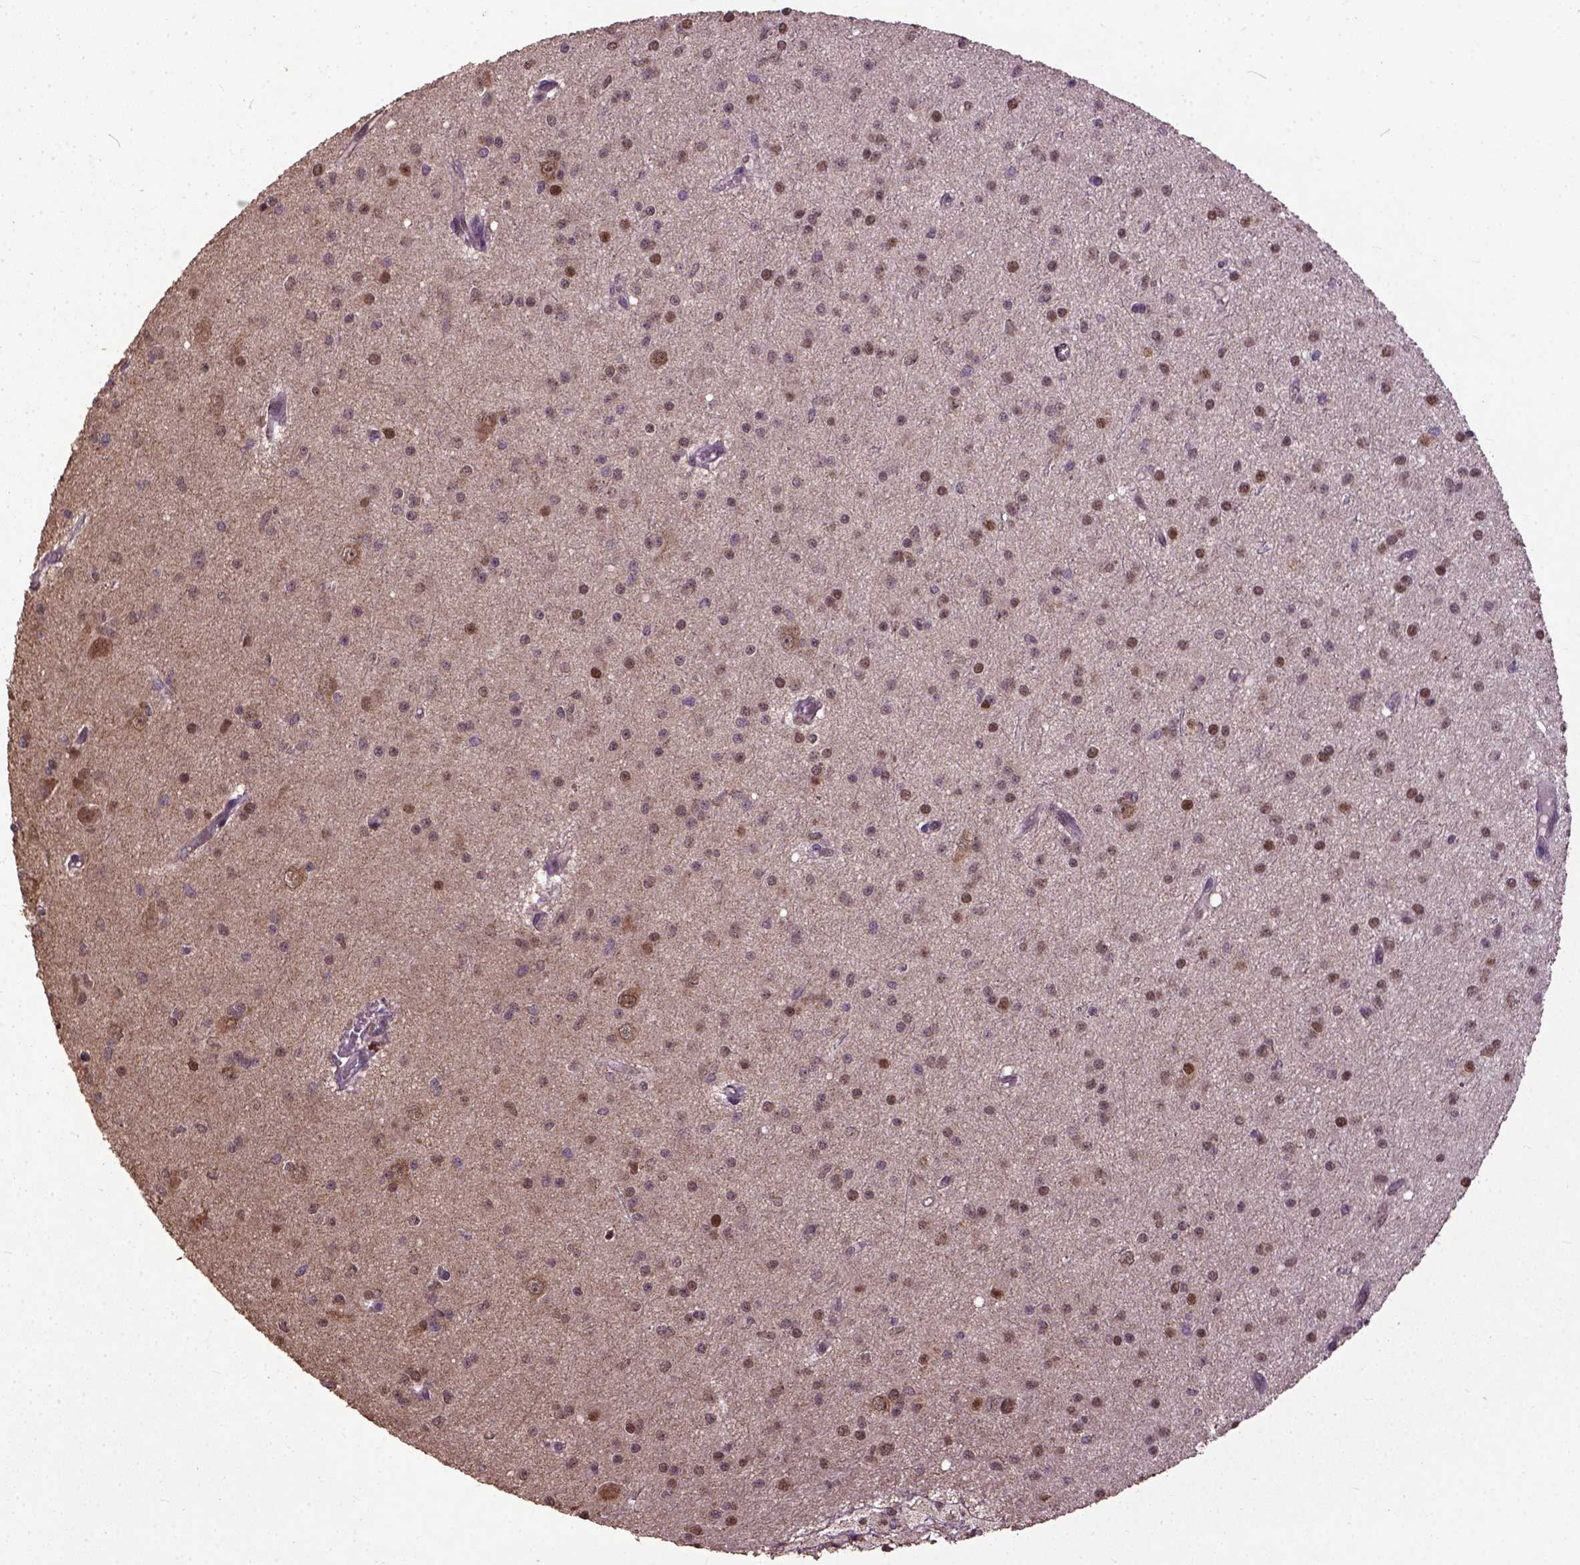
{"staining": {"intensity": "moderate", "quantity": "25%-75%", "location": "nuclear"}, "tissue": "glioma", "cell_type": "Tumor cells", "image_type": "cancer", "snomed": [{"axis": "morphology", "description": "Glioma, malignant, Low grade"}, {"axis": "topography", "description": "Brain"}], "caption": "Immunohistochemistry (IHC) (DAB) staining of human glioma shows moderate nuclear protein staining in about 25%-75% of tumor cells.", "gene": "UBA3", "patient": {"sex": "male", "age": 27}}